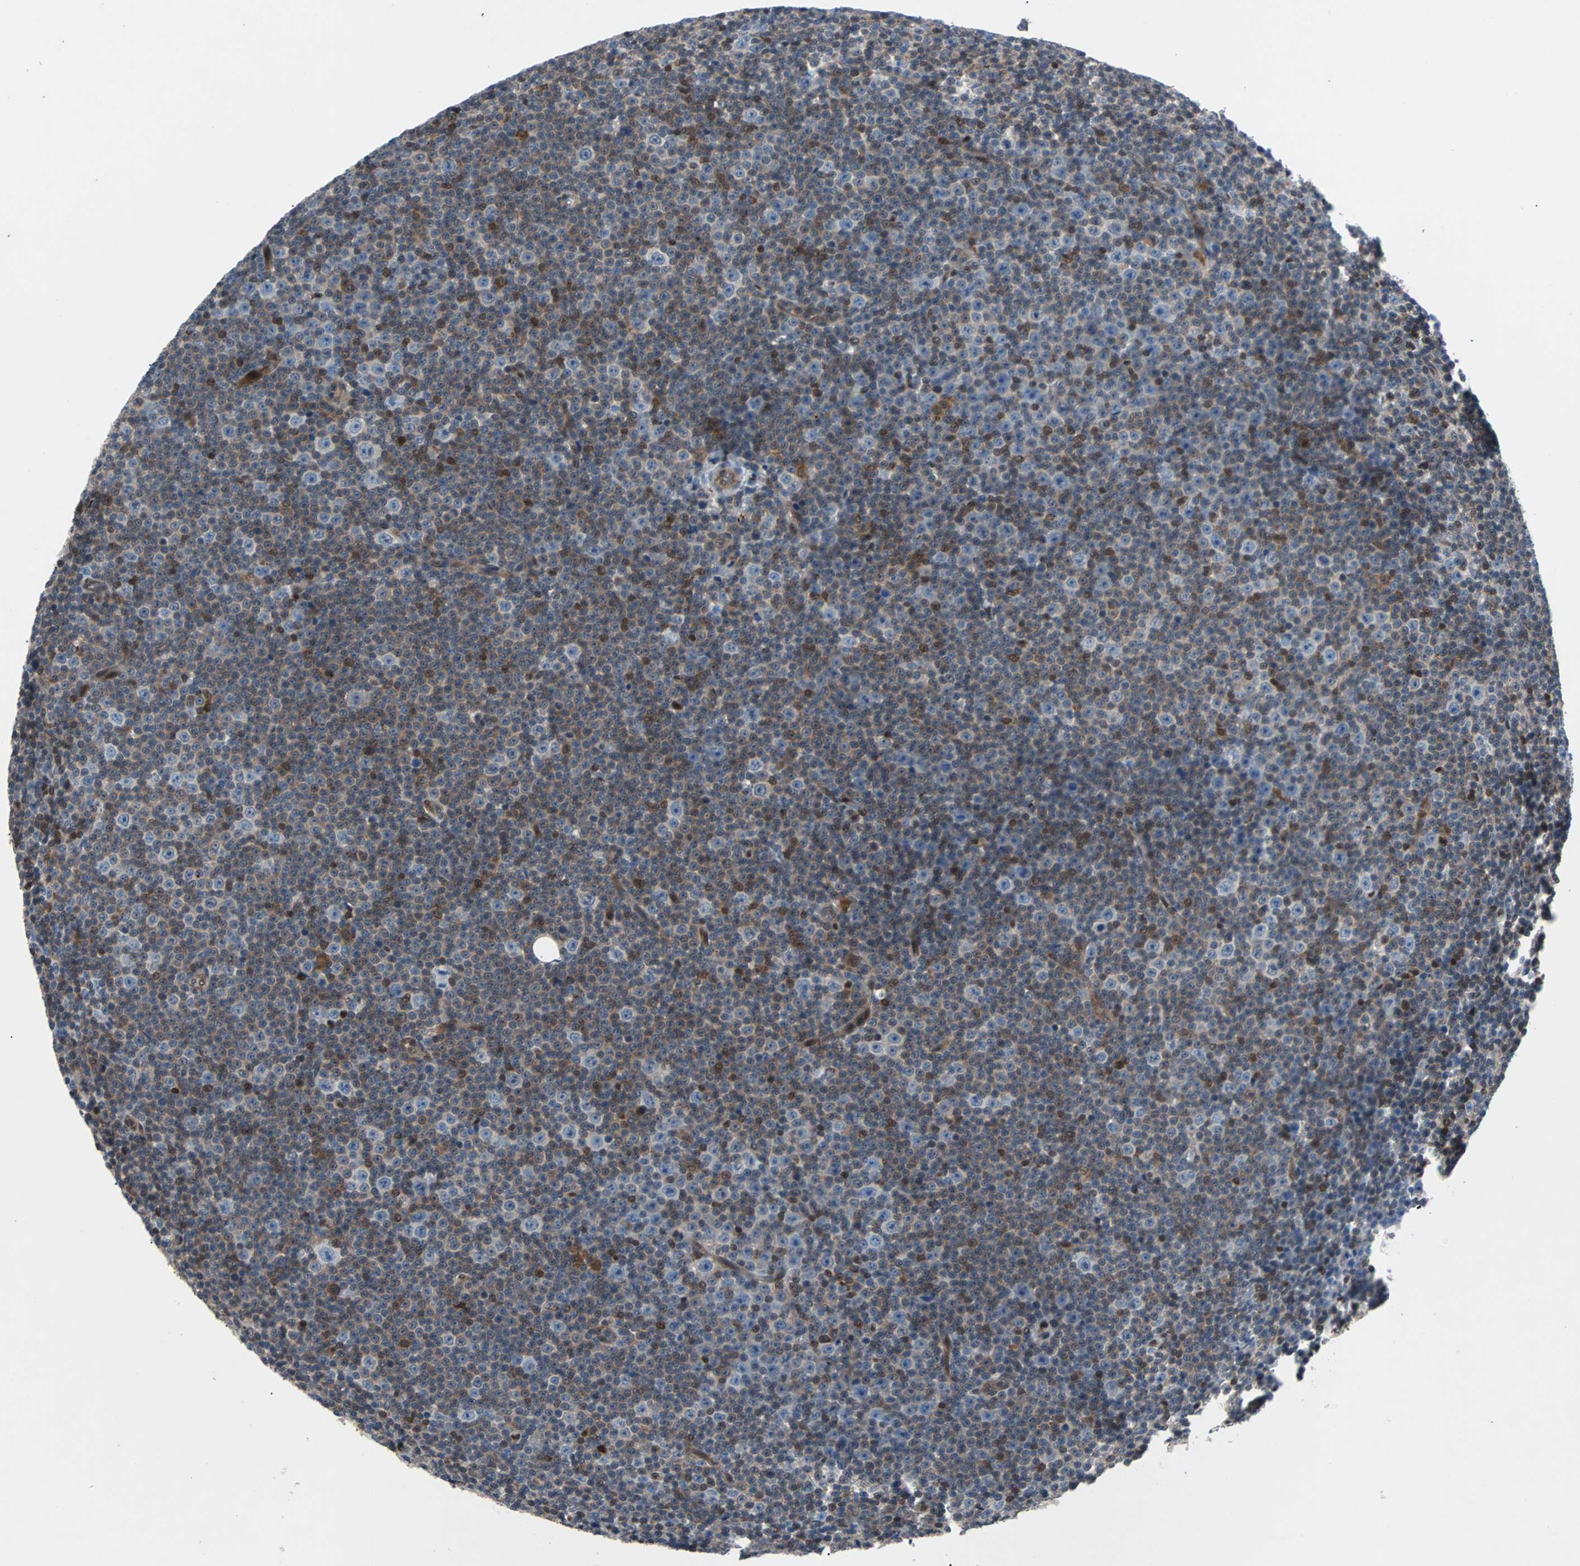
{"staining": {"intensity": "moderate", "quantity": "<25%", "location": "nuclear"}, "tissue": "lymphoma", "cell_type": "Tumor cells", "image_type": "cancer", "snomed": [{"axis": "morphology", "description": "Malignant lymphoma, non-Hodgkin's type, Low grade"}, {"axis": "topography", "description": "Lymph node"}], "caption": "This photomicrograph shows immunohistochemistry staining of lymphoma, with low moderate nuclear positivity in about <25% of tumor cells.", "gene": "MAP2K6", "patient": {"sex": "female", "age": 67}}